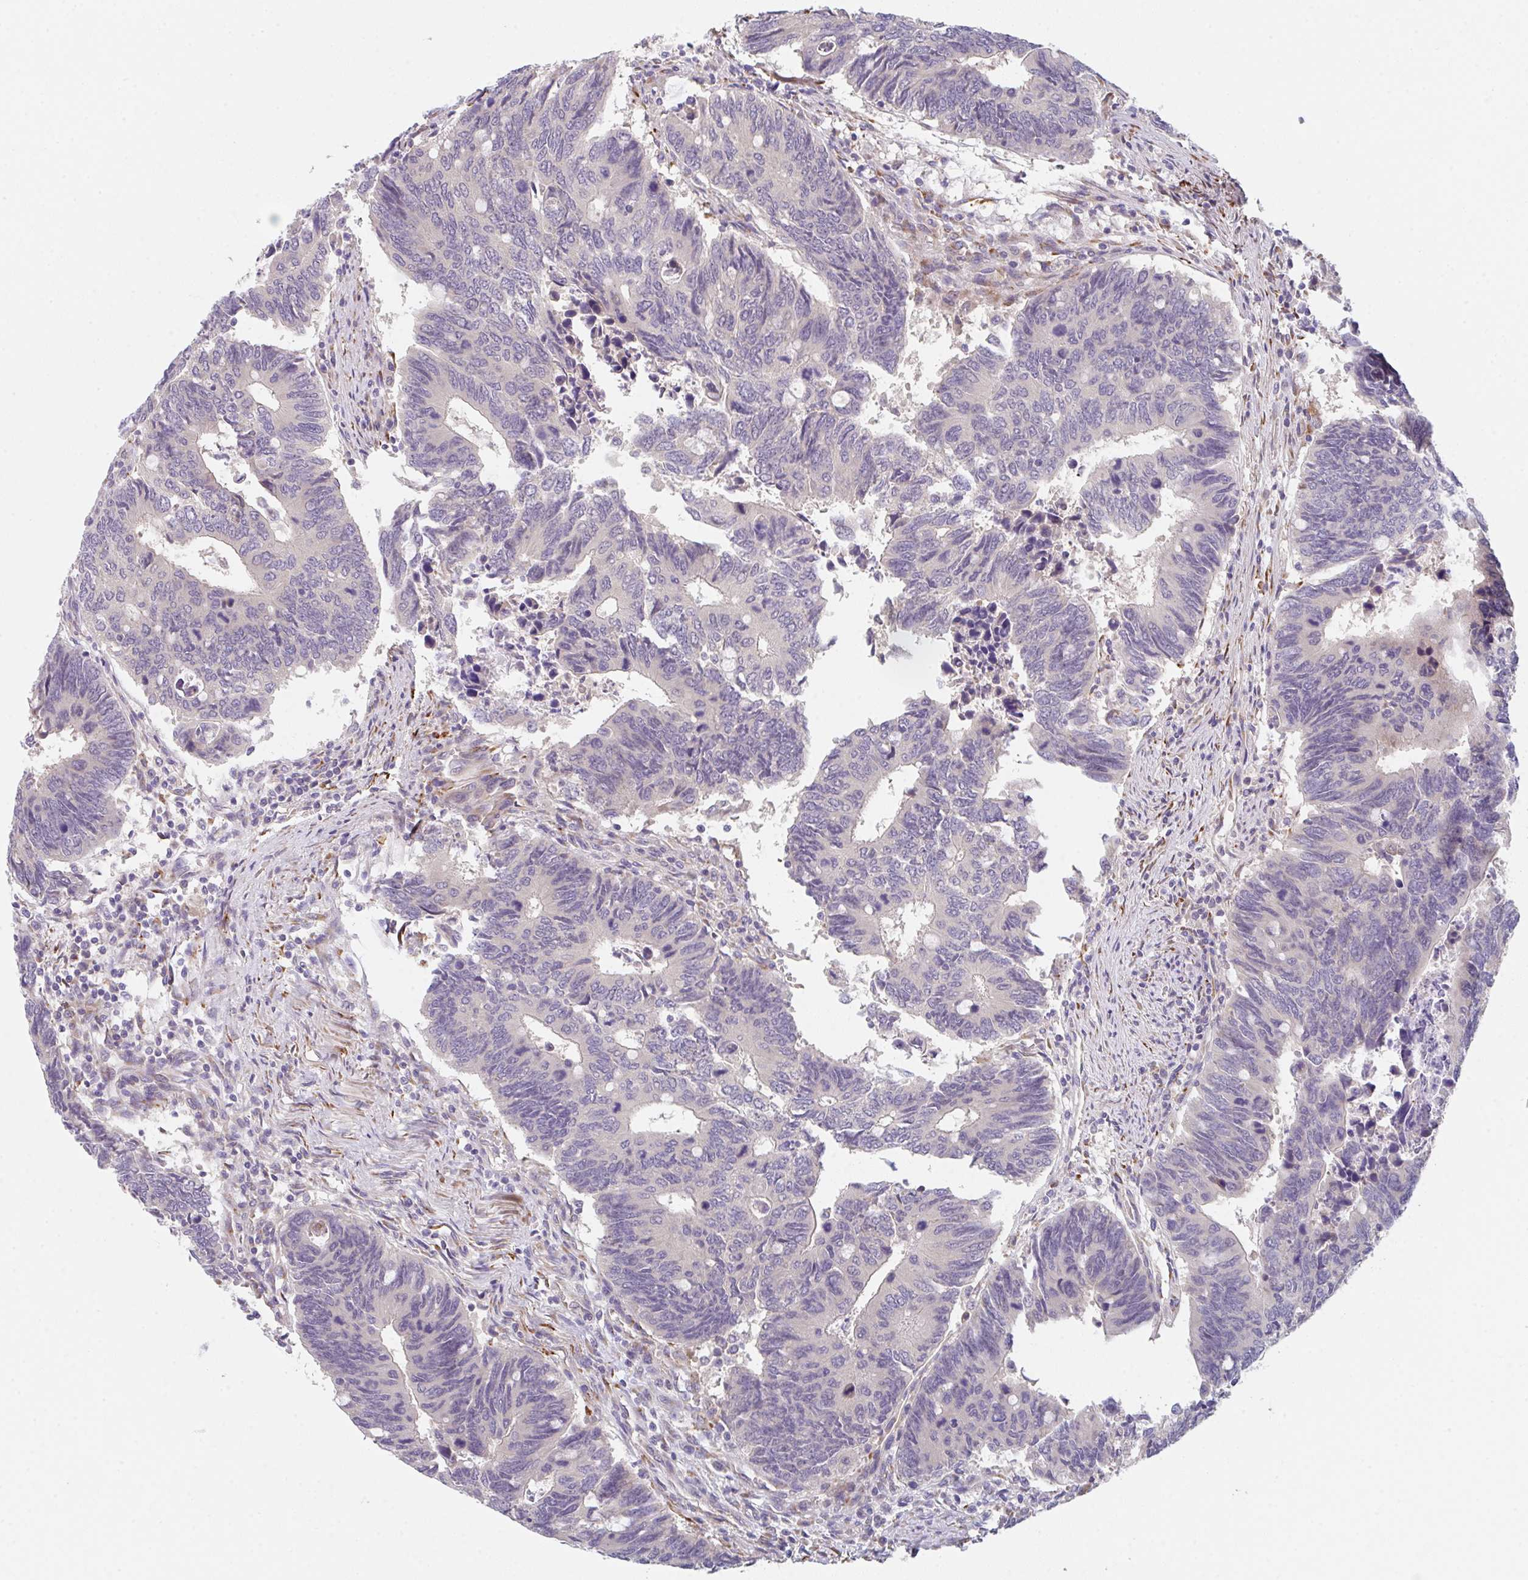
{"staining": {"intensity": "negative", "quantity": "none", "location": "none"}, "tissue": "colorectal cancer", "cell_type": "Tumor cells", "image_type": "cancer", "snomed": [{"axis": "morphology", "description": "Adenocarcinoma, NOS"}, {"axis": "topography", "description": "Colon"}], "caption": "Immunohistochemical staining of human adenocarcinoma (colorectal) exhibits no significant staining in tumor cells. (DAB immunohistochemistry (IHC) visualized using brightfield microscopy, high magnification).", "gene": "TSPAN31", "patient": {"sex": "male", "age": 87}}